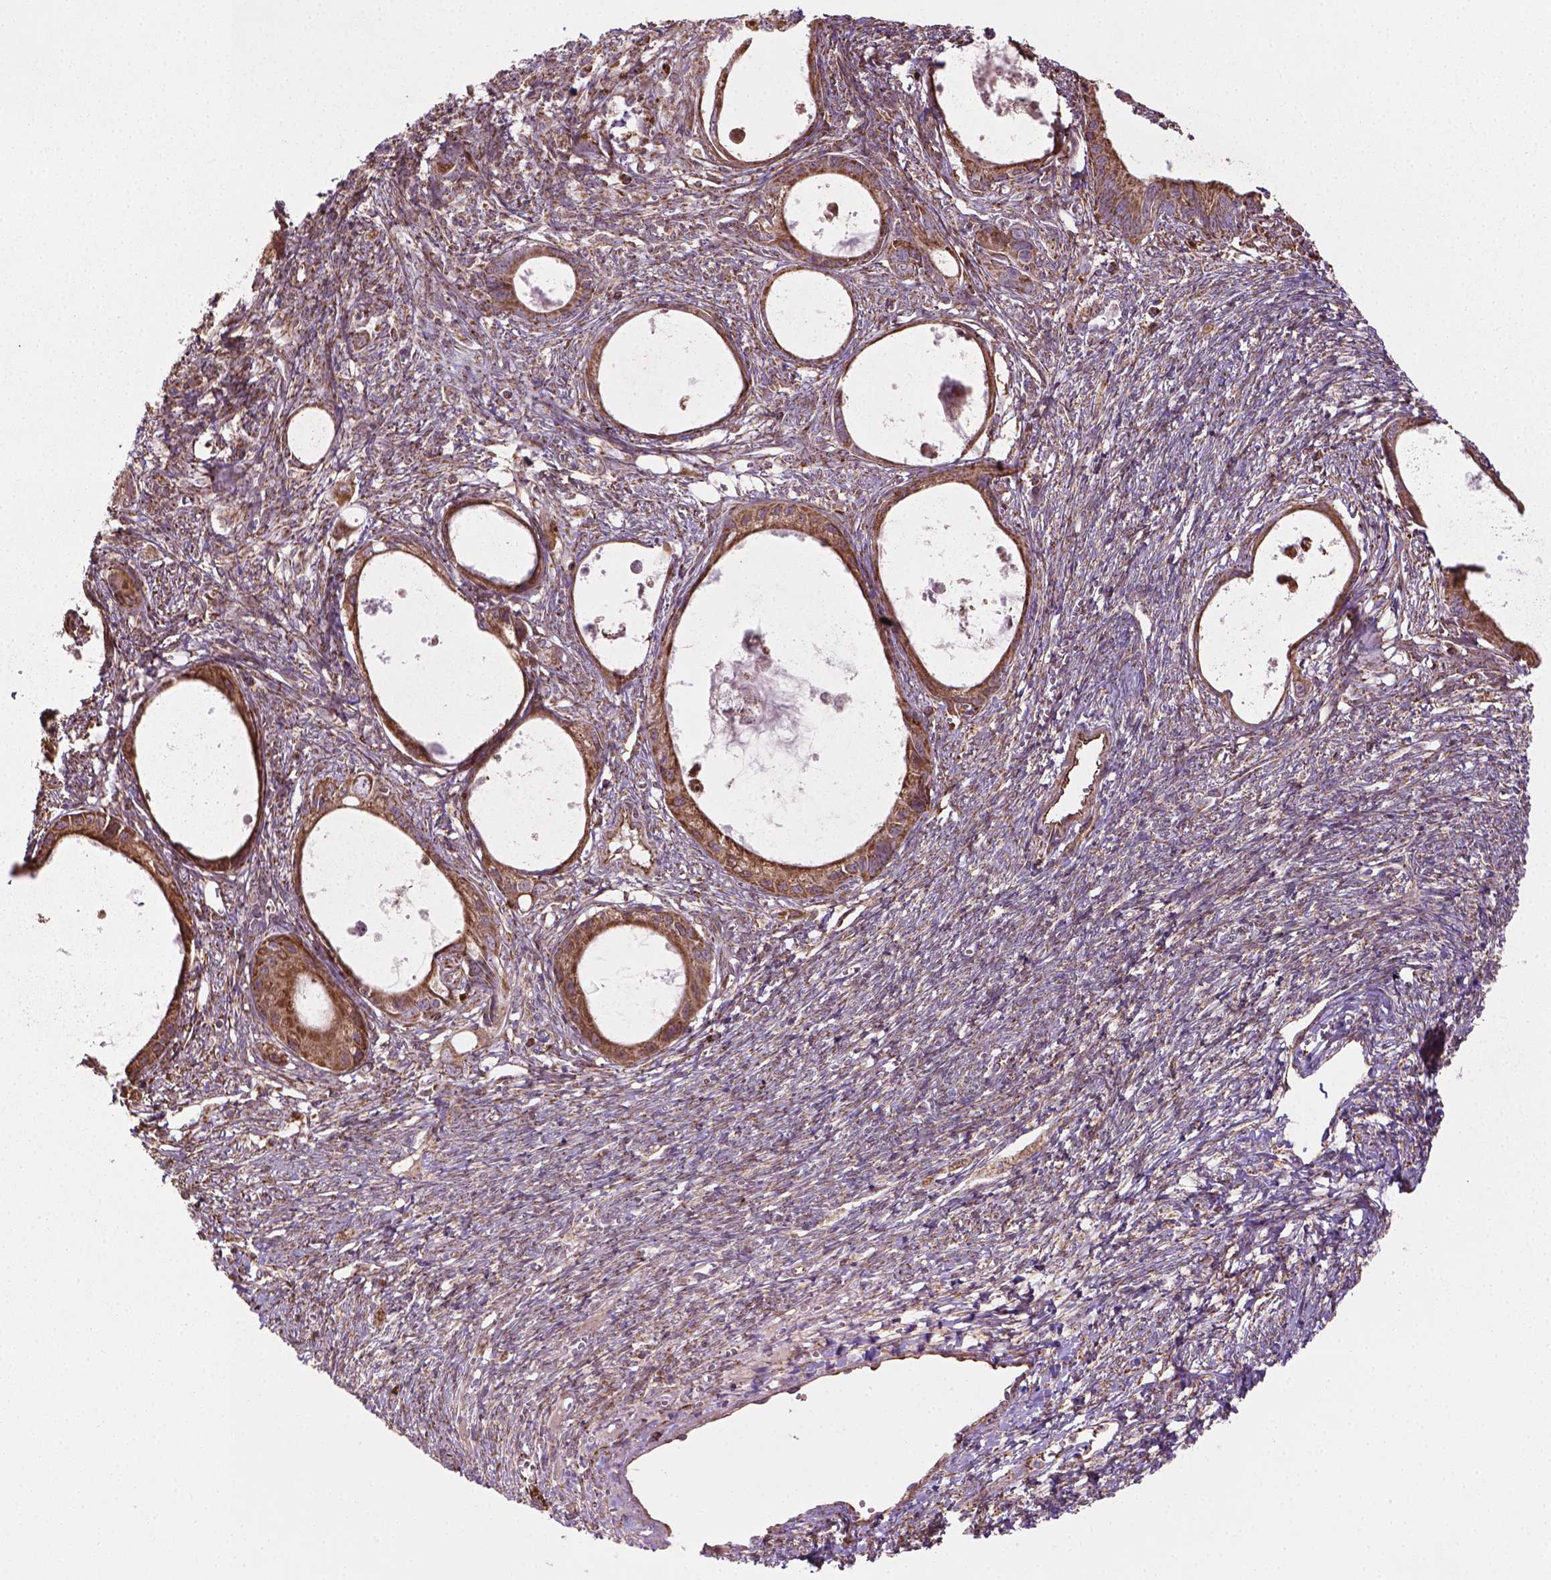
{"staining": {"intensity": "moderate", "quantity": ">75%", "location": "cytoplasmic/membranous"}, "tissue": "ovarian cancer", "cell_type": "Tumor cells", "image_type": "cancer", "snomed": [{"axis": "morphology", "description": "Cystadenocarcinoma, mucinous, NOS"}, {"axis": "topography", "description": "Ovary"}], "caption": "Ovarian mucinous cystadenocarcinoma stained with a protein marker demonstrates moderate staining in tumor cells.", "gene": "HS3ST3A1", "patient": {"sex": "female", "age": 64}}